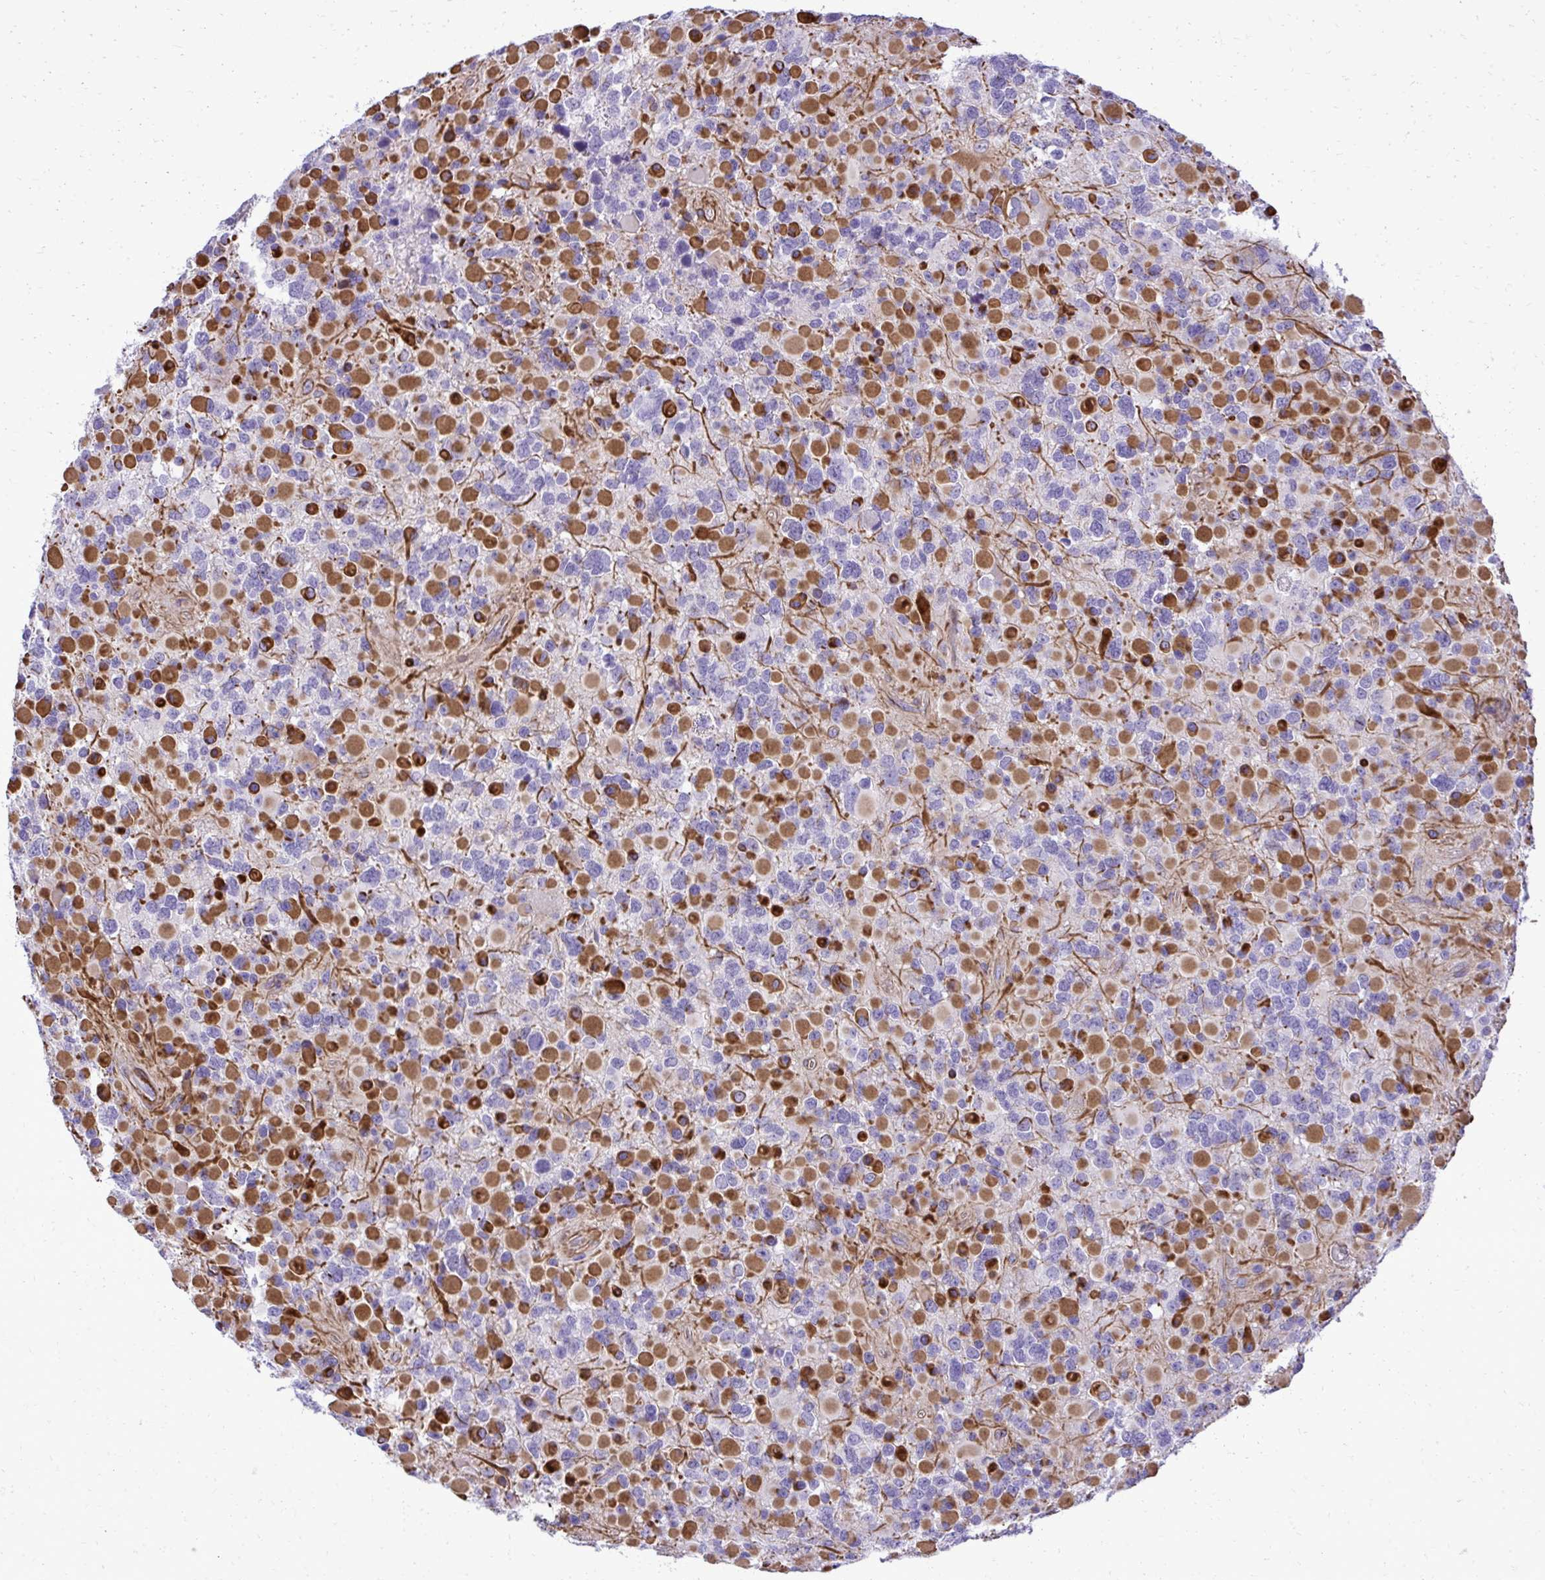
{"staining": {"intensity": "strong", "quantity": "25%-75%", "location": "cytoplasmic/membranous"}, "tissue": "glioma", "cell_type": "Tumor cells", "image_type": "cancer", "snomed": [{"axis": "morphology", "description": "Glioma, malignant, High grade"}, {"axis": "topography", "description": "Brain"}], "caption": "An immunohistochemistry (IHC) photomicrograph of neoplastic tissue is shown. Protein staining in brown shows strong cytoplasmic/membranous positivity in malignant glioma (high-grade) within tumor cells. The staining was performed using DAB (3,3'-diaminobenzidine) to visualize the protein expression in brown, while the nuclei were stained in blue with hematoxylin (Magnification: 20x).", "gene": "PITPNM3", "patient": {"sex": "female", "age": 40}}